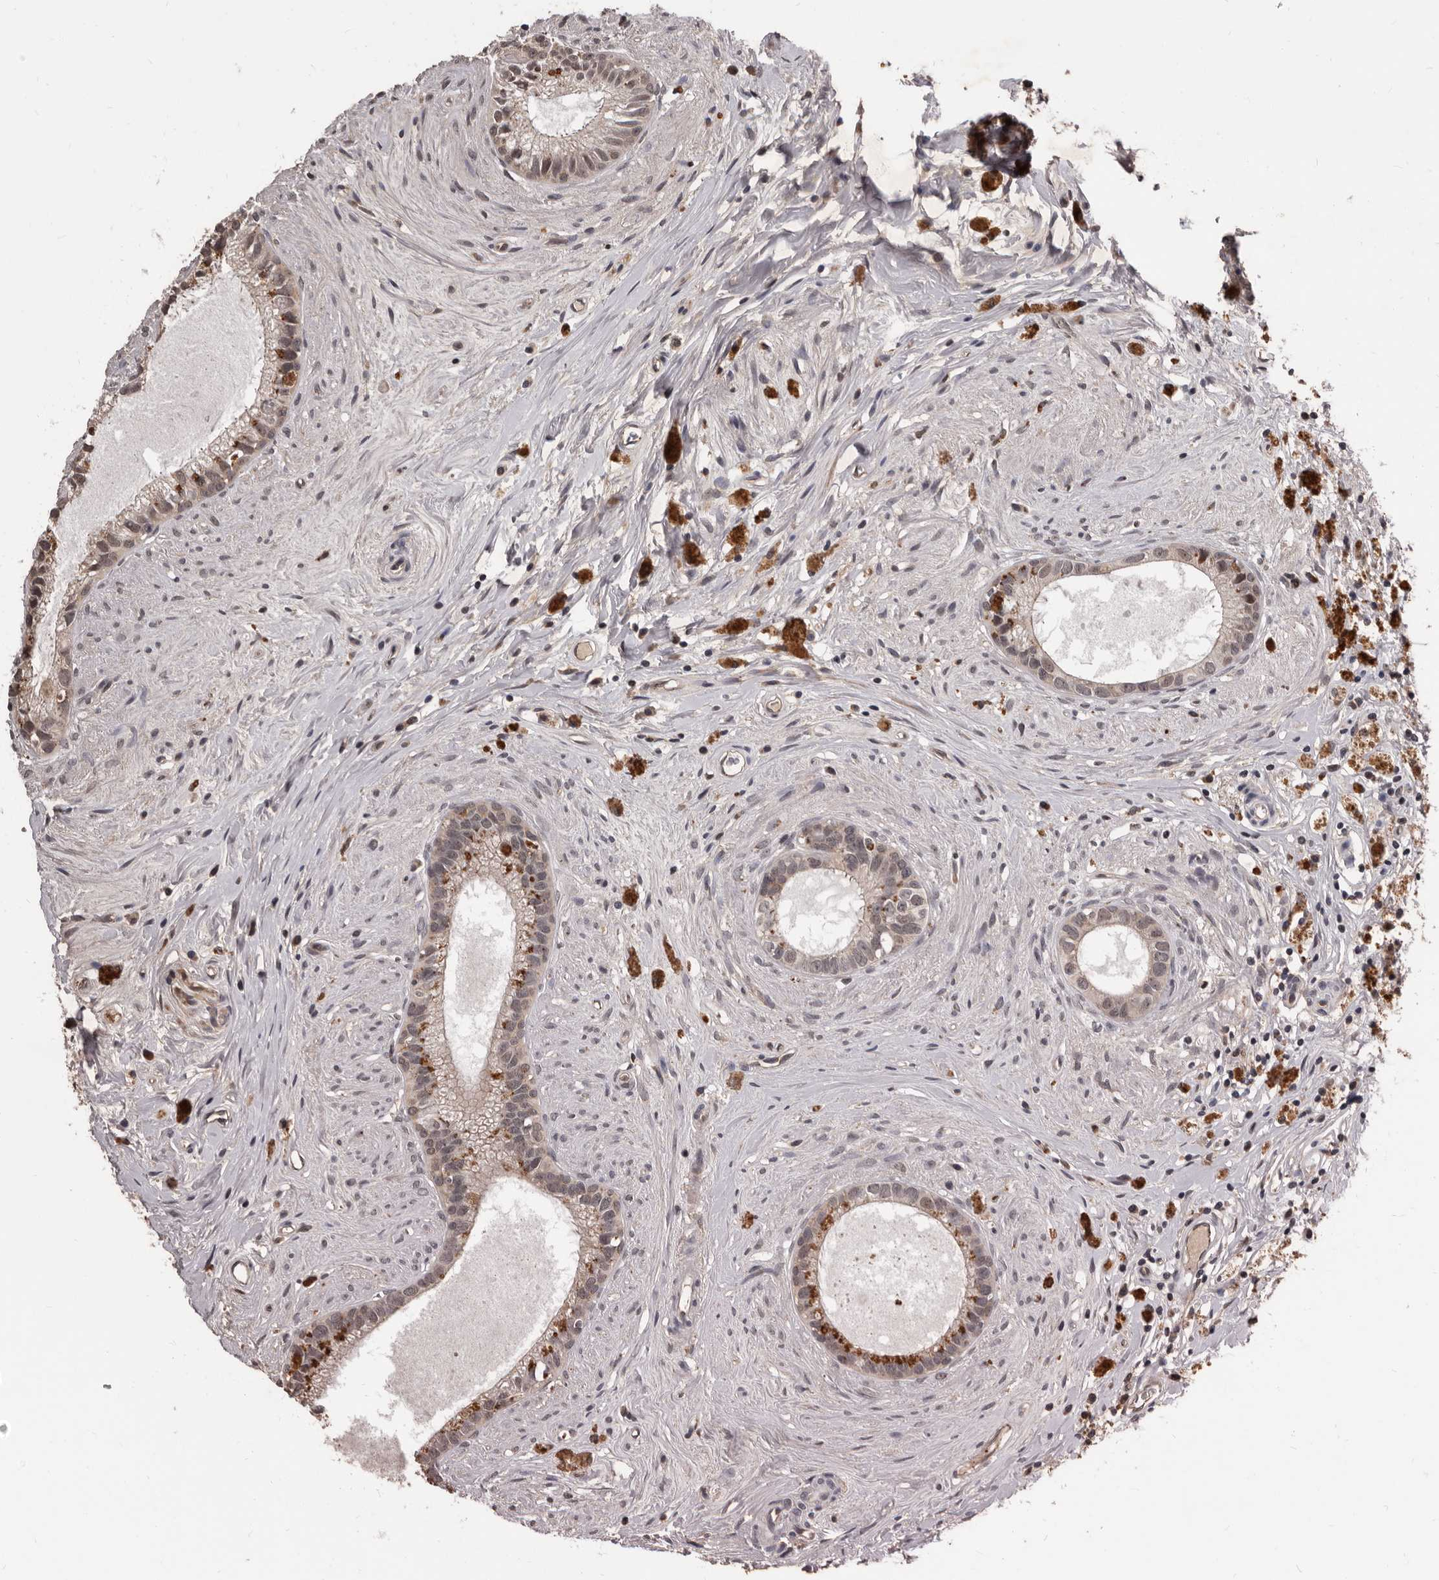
{"staining": {"intensity": "moderate", "quantity": "25%-75%", "location": "cytoplasmic/membranous,nuclear"}, "tissue": "epididymis", "cell_type": "Glandular cells", "image_type": "normal", "snomed": [{"axis": "morphology", "description": "Normal tissue, NOS"}, {"axis": "topography", "description": "Epididymis"}], "caption": "Immunohistochemistry (IHC) histopathology image of normal epididymis: epididymis stained using immunohistochemistry (IHC) demonstrates medium levels of moderate protein expression localized specifically in the cytoplasmic/membranous,nuclear of glandular cells, appearing as a cytoplasmic/membranous,nuclear brown color.", "gene": "AHR", "patient": {"sex": "male", "age": 80}}